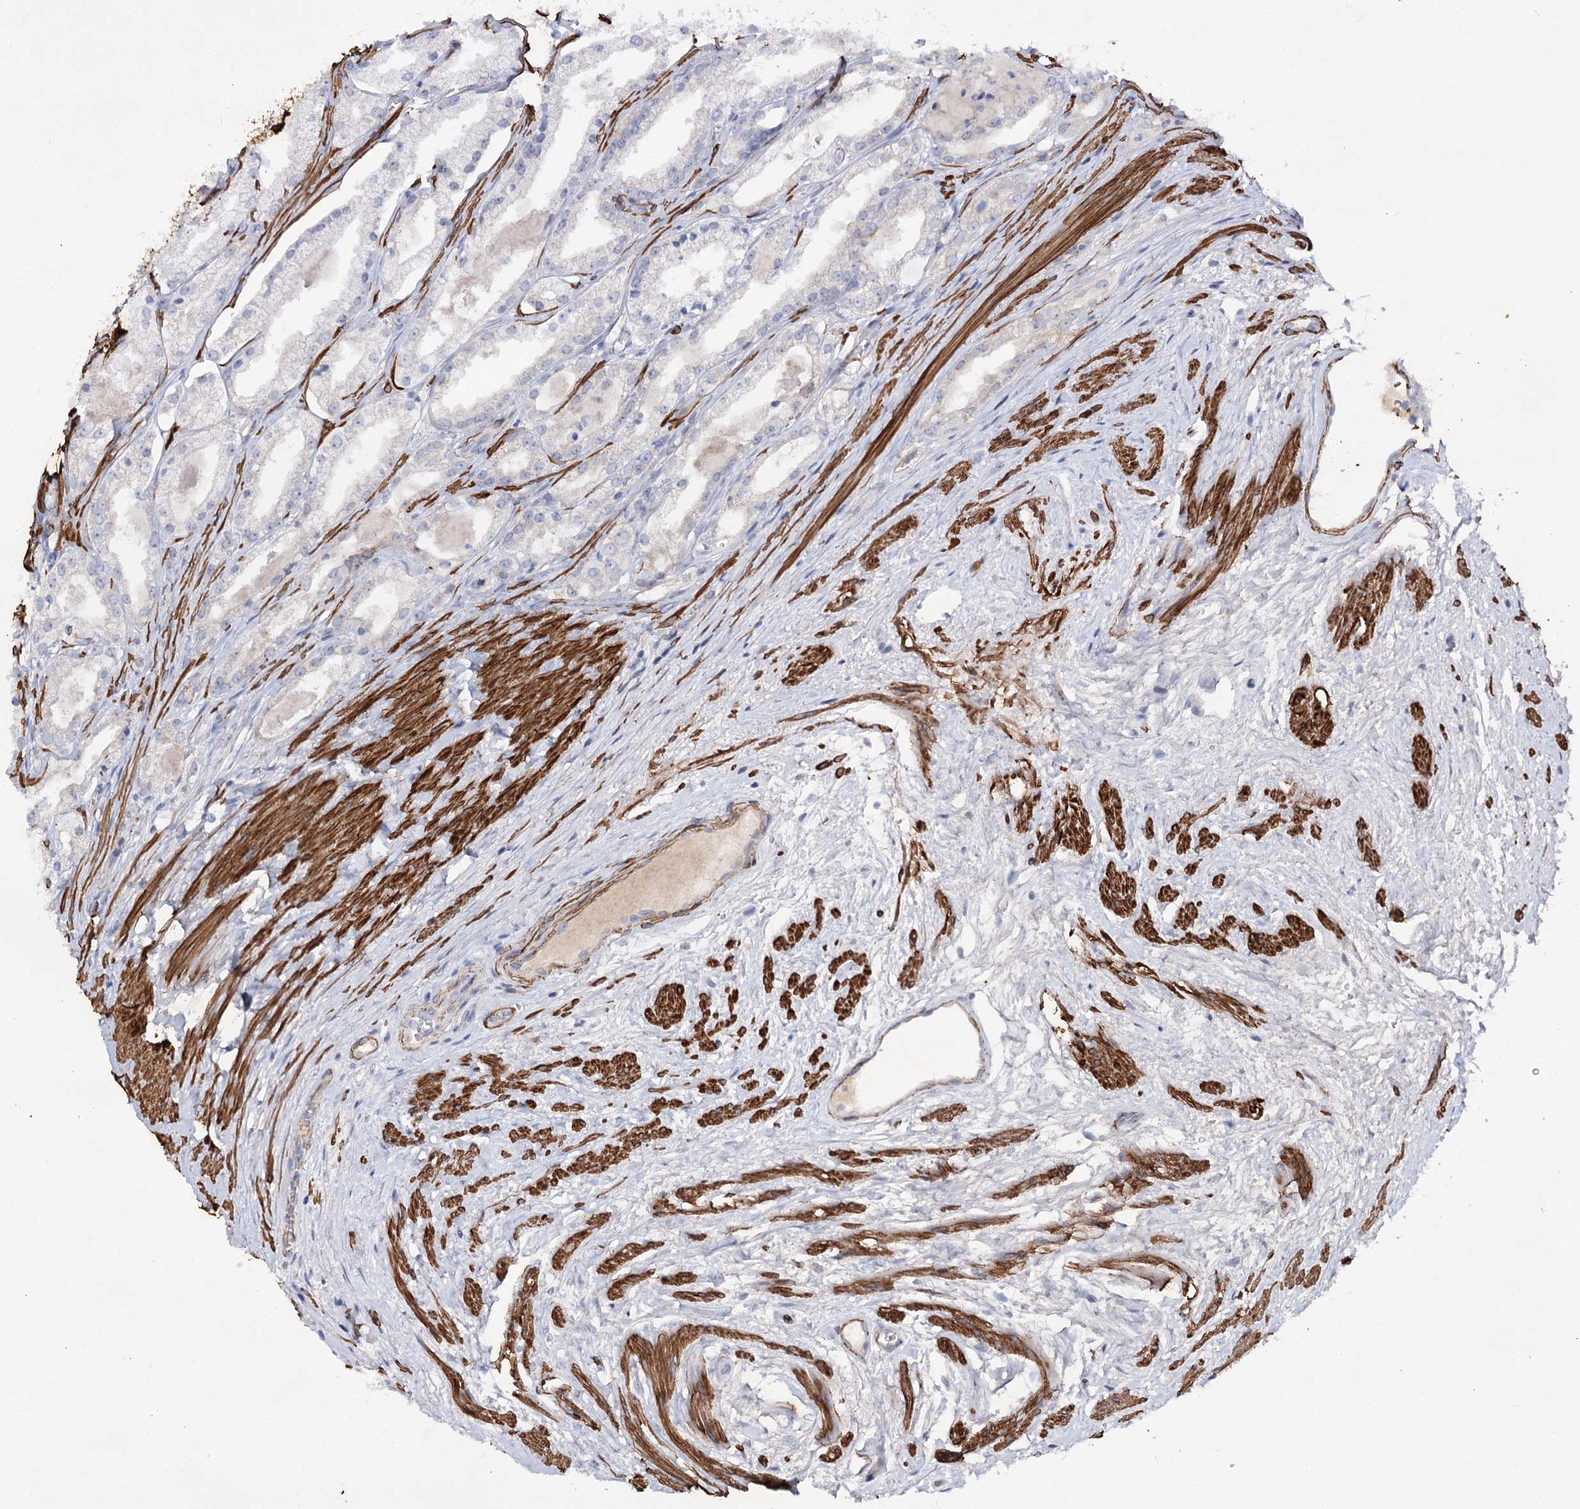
{"staining": {"intensity": "negative", "quantity": "none", "location": "none"}, "tissue": "prostate cancer", "cell_type": "Tumor cells", "image_type": "cancer", "snomed": [{"axis": "morphology", "description": "Adenocarcinoma, High grade"}, {"axis": "topography", "description": "Prostate"}], "caption": "Immunohistochemistry histopathology image of human prostate adenocarcinoma (high-grade) stained for a protein (brown), which displays no positivity in tumor cells.", "gene": "RTN2", "patient": {"sex": "male", "age": 68}}